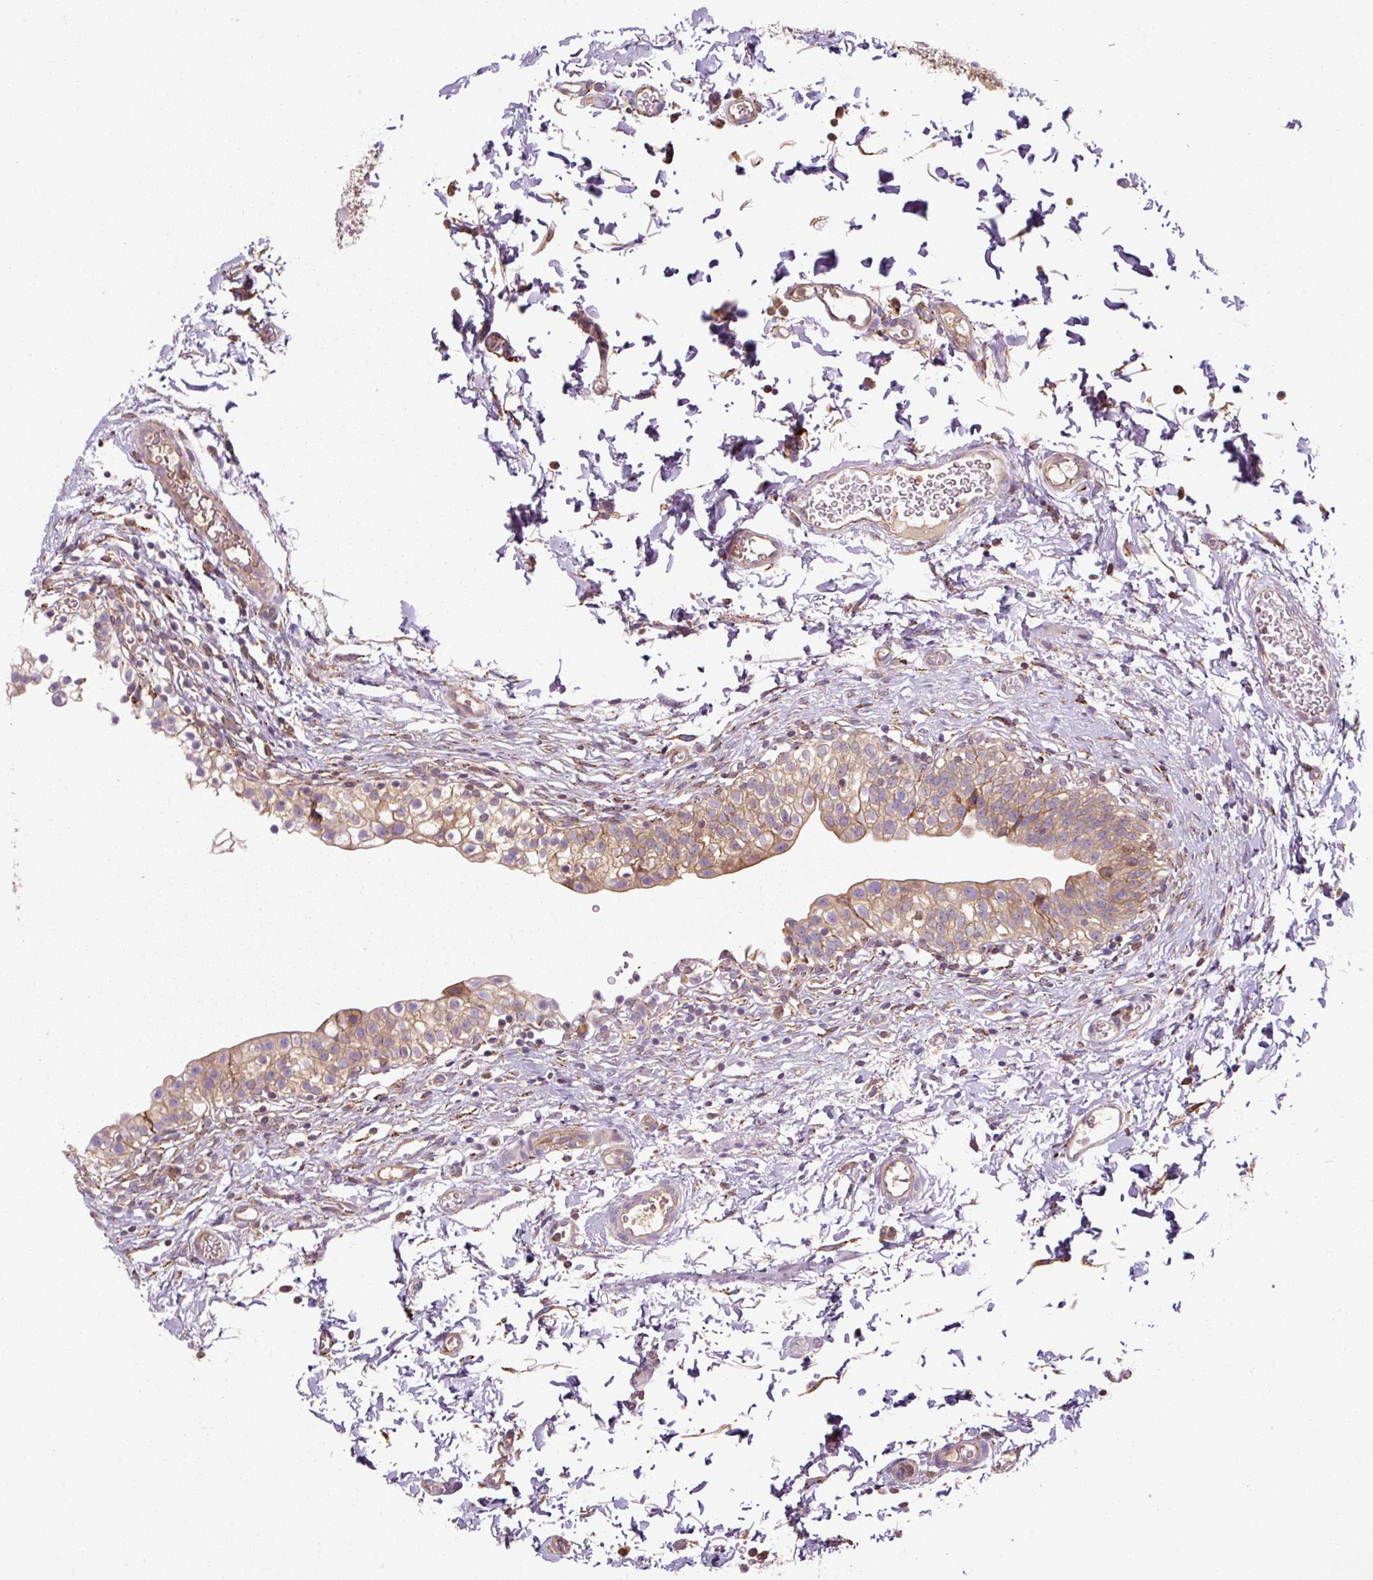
{"staining": {"intensity": "moderate", "quantity": ">75%", "location": "cytoplasmic/membranous"}, "tissue": "urinary bladder", "cell_type": "Urothelial cells", "image_type": "normal", "snomed": [{"axis": "morphology", "description": "Normal tissue, NOS"}, {"axis": "topography", "description": "Urinary bladder"}, {"axis": "topography", "description": "Peripheral nerve tissue"}], "caption": "Protein staining of unremarkable urinary bladder demonstrates moderate cytoplasmic/membranous positivity in approximately >75% of urothelial cells. (Brightfield microscopy of DAB IHC at high magnification).", "gene": "PRKCSH", "patient": {"sex": "male", "age": 55}}